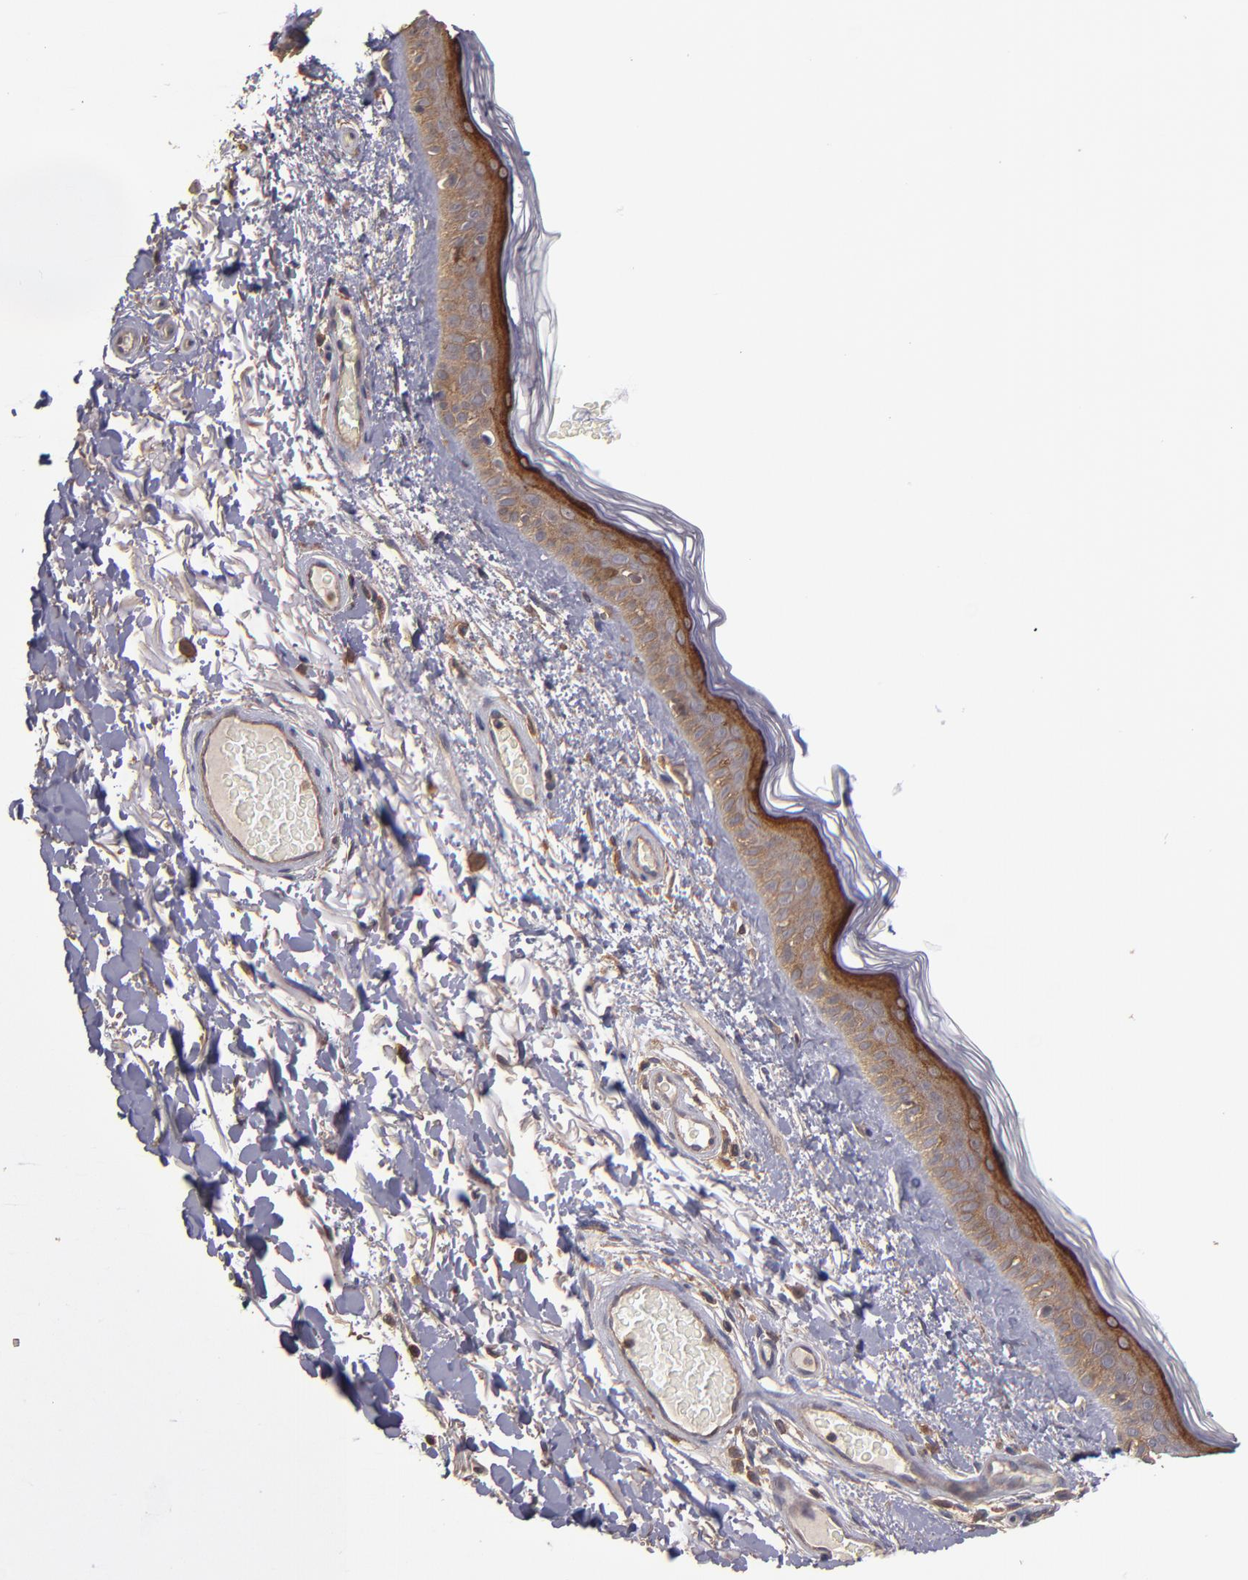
{"staining": {"intensity": "weak", "quantity": ">75%", "location": "cytoplasmic/membranous"}, "tissue": "skin", "cell_type": "Fibroblasts", "image_type": "normal", "snomed": [{"axis": "morphology", "description": "Normal tissue, NOS"}, {"axis": "topography", "description": "Skin"}], "caption": "Weak cytoplasmic/membranous staining is present in approximately >75% of fibroblasts in normal skin. The protein is shown in brown color, while the nuclei are stained blue.", "gene": "NF2", "patient": {"sex": "male", "age": 63}}